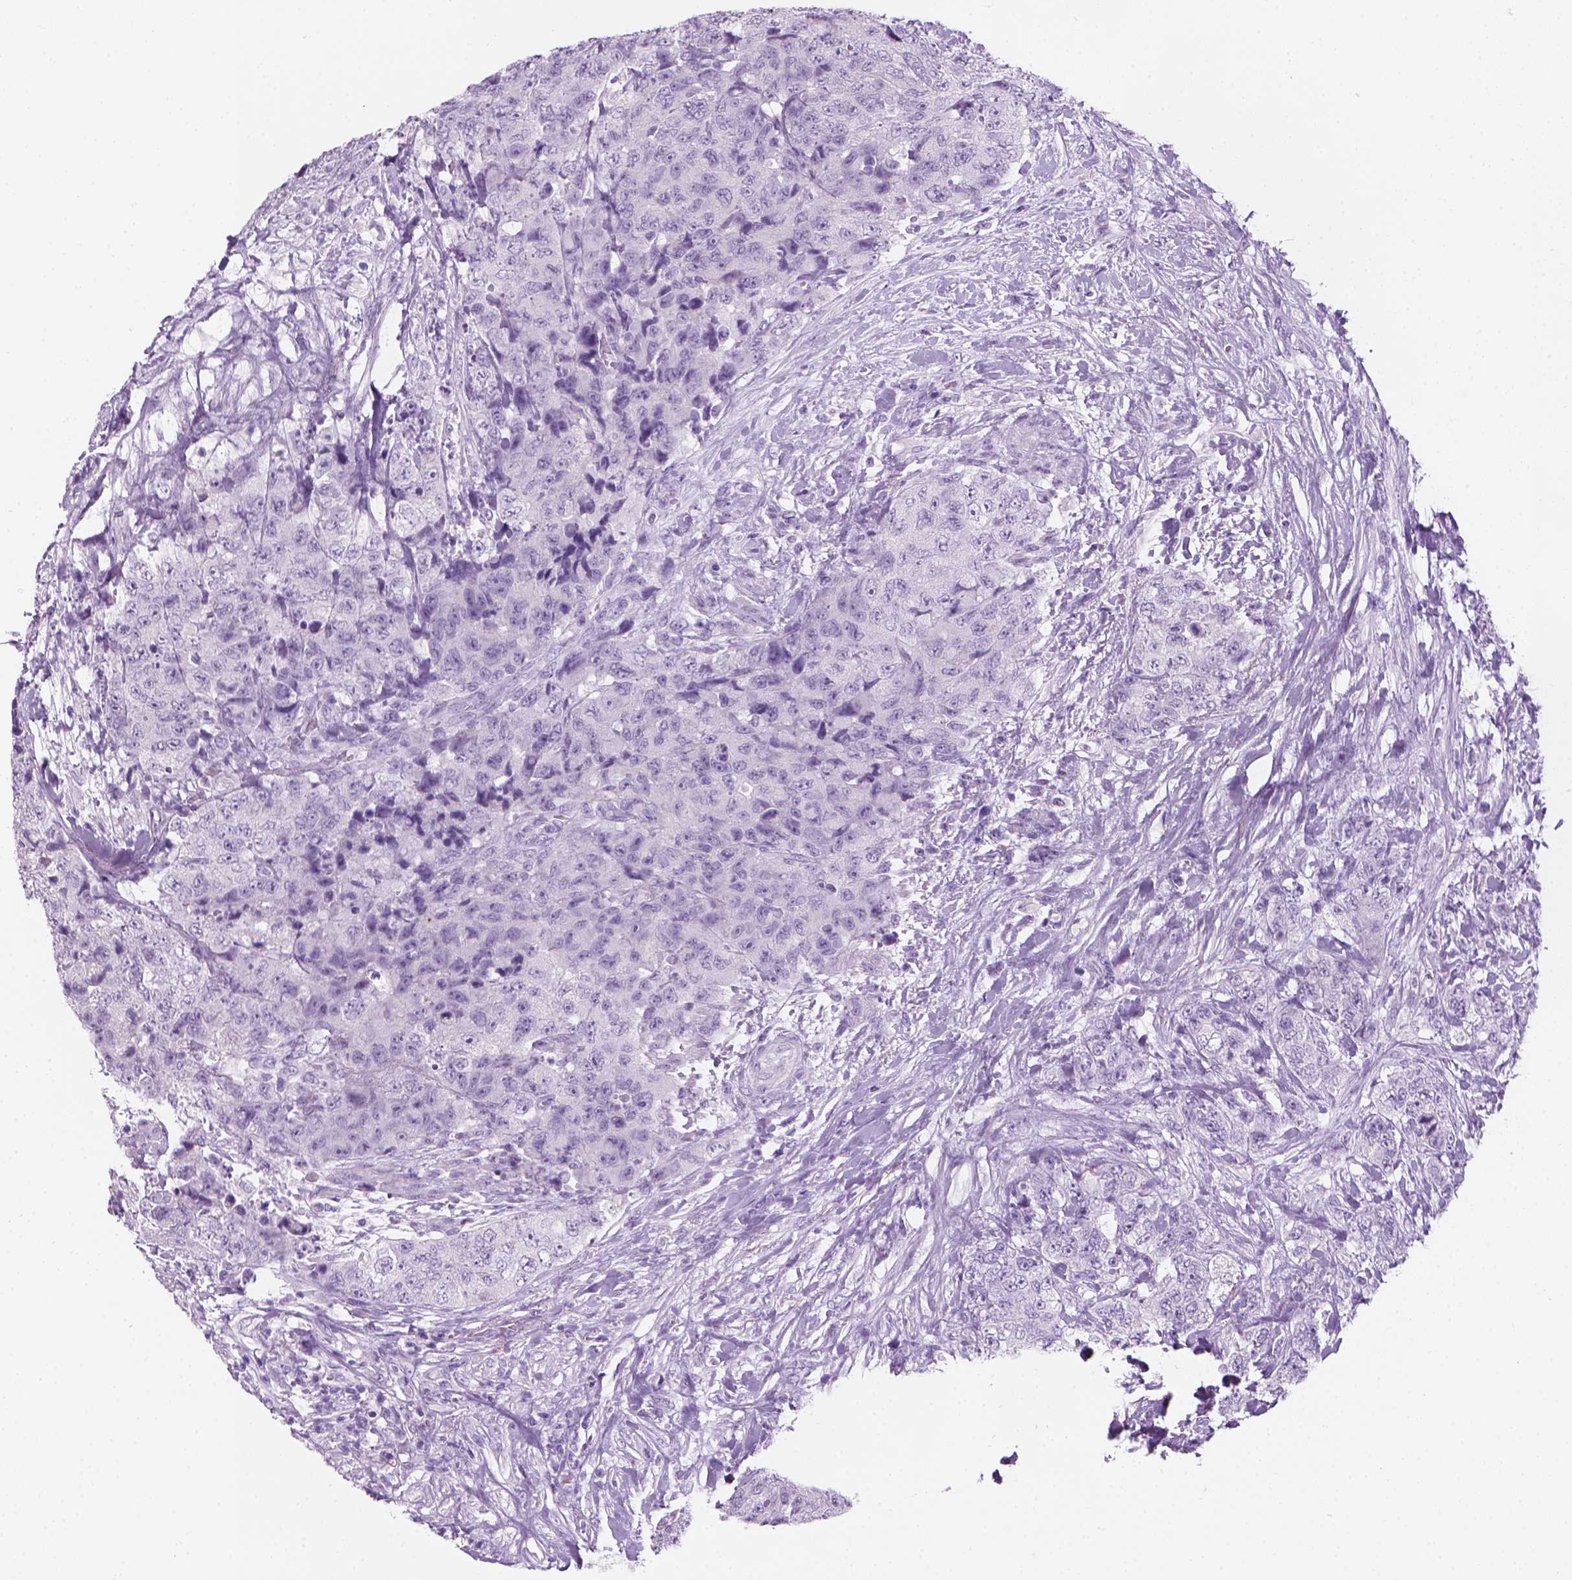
{"staining": {"intensity": "negative", "quantity": "none", "location": "none"}, "tissue": "urothelial cancer", "cell_type": "Tumor cells", "image_type": "cancer", "snomed": [{"axis": "morphology", "description": "Urothelial carcinoma, High grade"}, {"axis": "topography", "description": "Urinary bladder"}], "caption": "Immunohistochemistry (IHC) micrograph of neoplastic tissue: high-grade urothelial carcinoma stained with DAB (3,3'-diaminobenzidine) reveals no significant protein staining in tumor cells. (DAB IHC visualized using brightfield microscopy, high magnification).", "gene": "TTC29", "patient": {"sex": "female", "age": 78}}